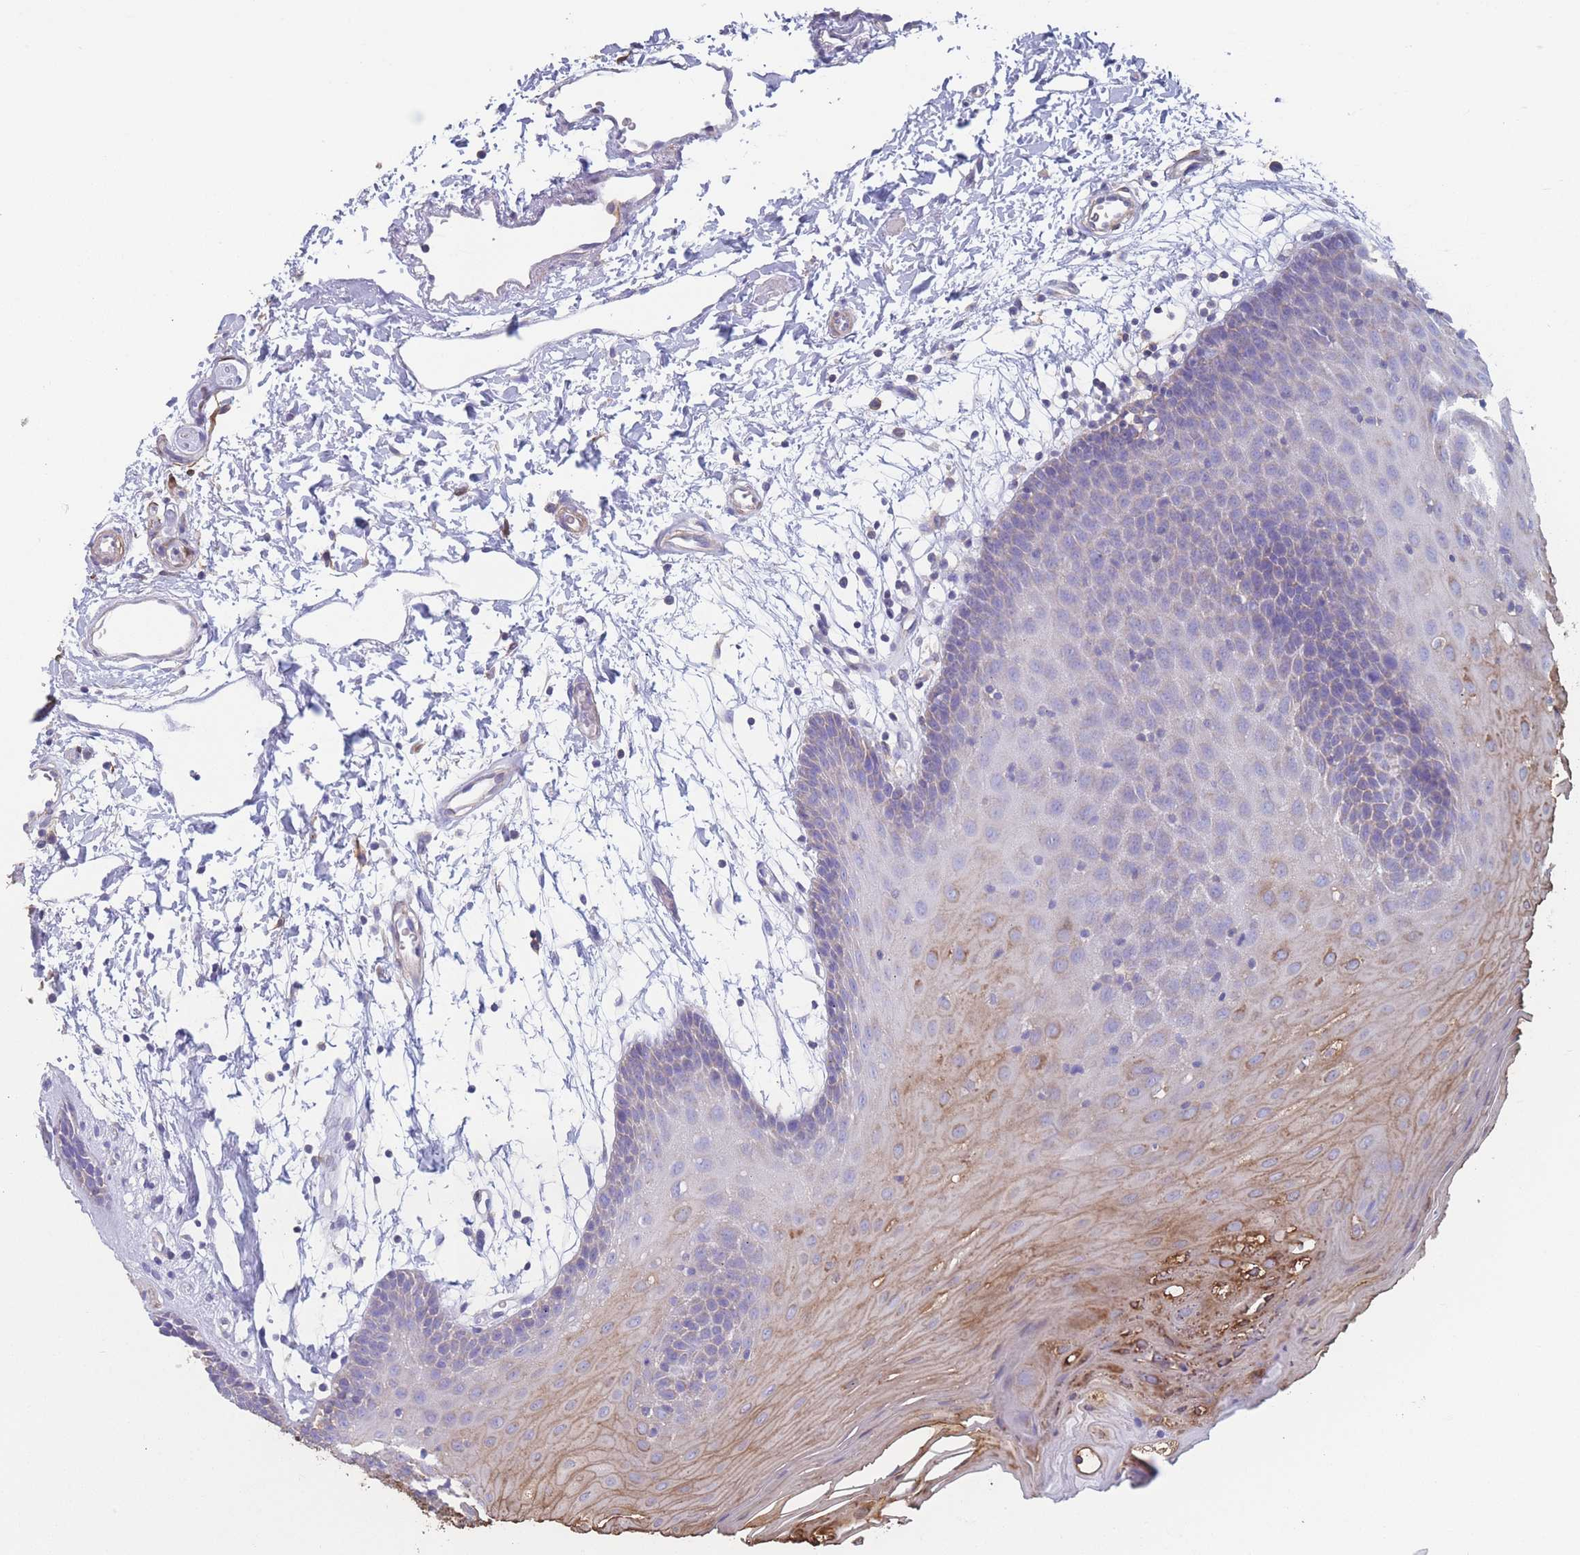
{"staining": {"intensity": "moderate", "quantity": "25%-75%", "location": "cytoplasmic/membranous"}, "tissue": "oral mucosa", "cell_type": "Squamous epithelial cells", "image_type": "normal", "snomed": [{"axis": "morphology", "description": "Normal tissue, NOS"}, {"axis": "topography", "description": "Skeletal muscle"}, {"axis": "topography", "description": "Oral tissue"}, {"axis": "topography", "description": "Salivary gland"}, {"axis": "topography", "description": "Peripheral nerve tissue"}], "caption": "Moderate cytoplasmic/membranous positivity is appreciated in approximately 25%-75% of squamous epithelial cells in unremarkable oral mucosa. Using DAB (3,3'-diaminobenzidine) (brown) and hematoxylin (blue) stains, captured at high magnification using brightfield microscopy.", "gene": "ADH1A", "patient": {"sex": "male", "age": 54}}